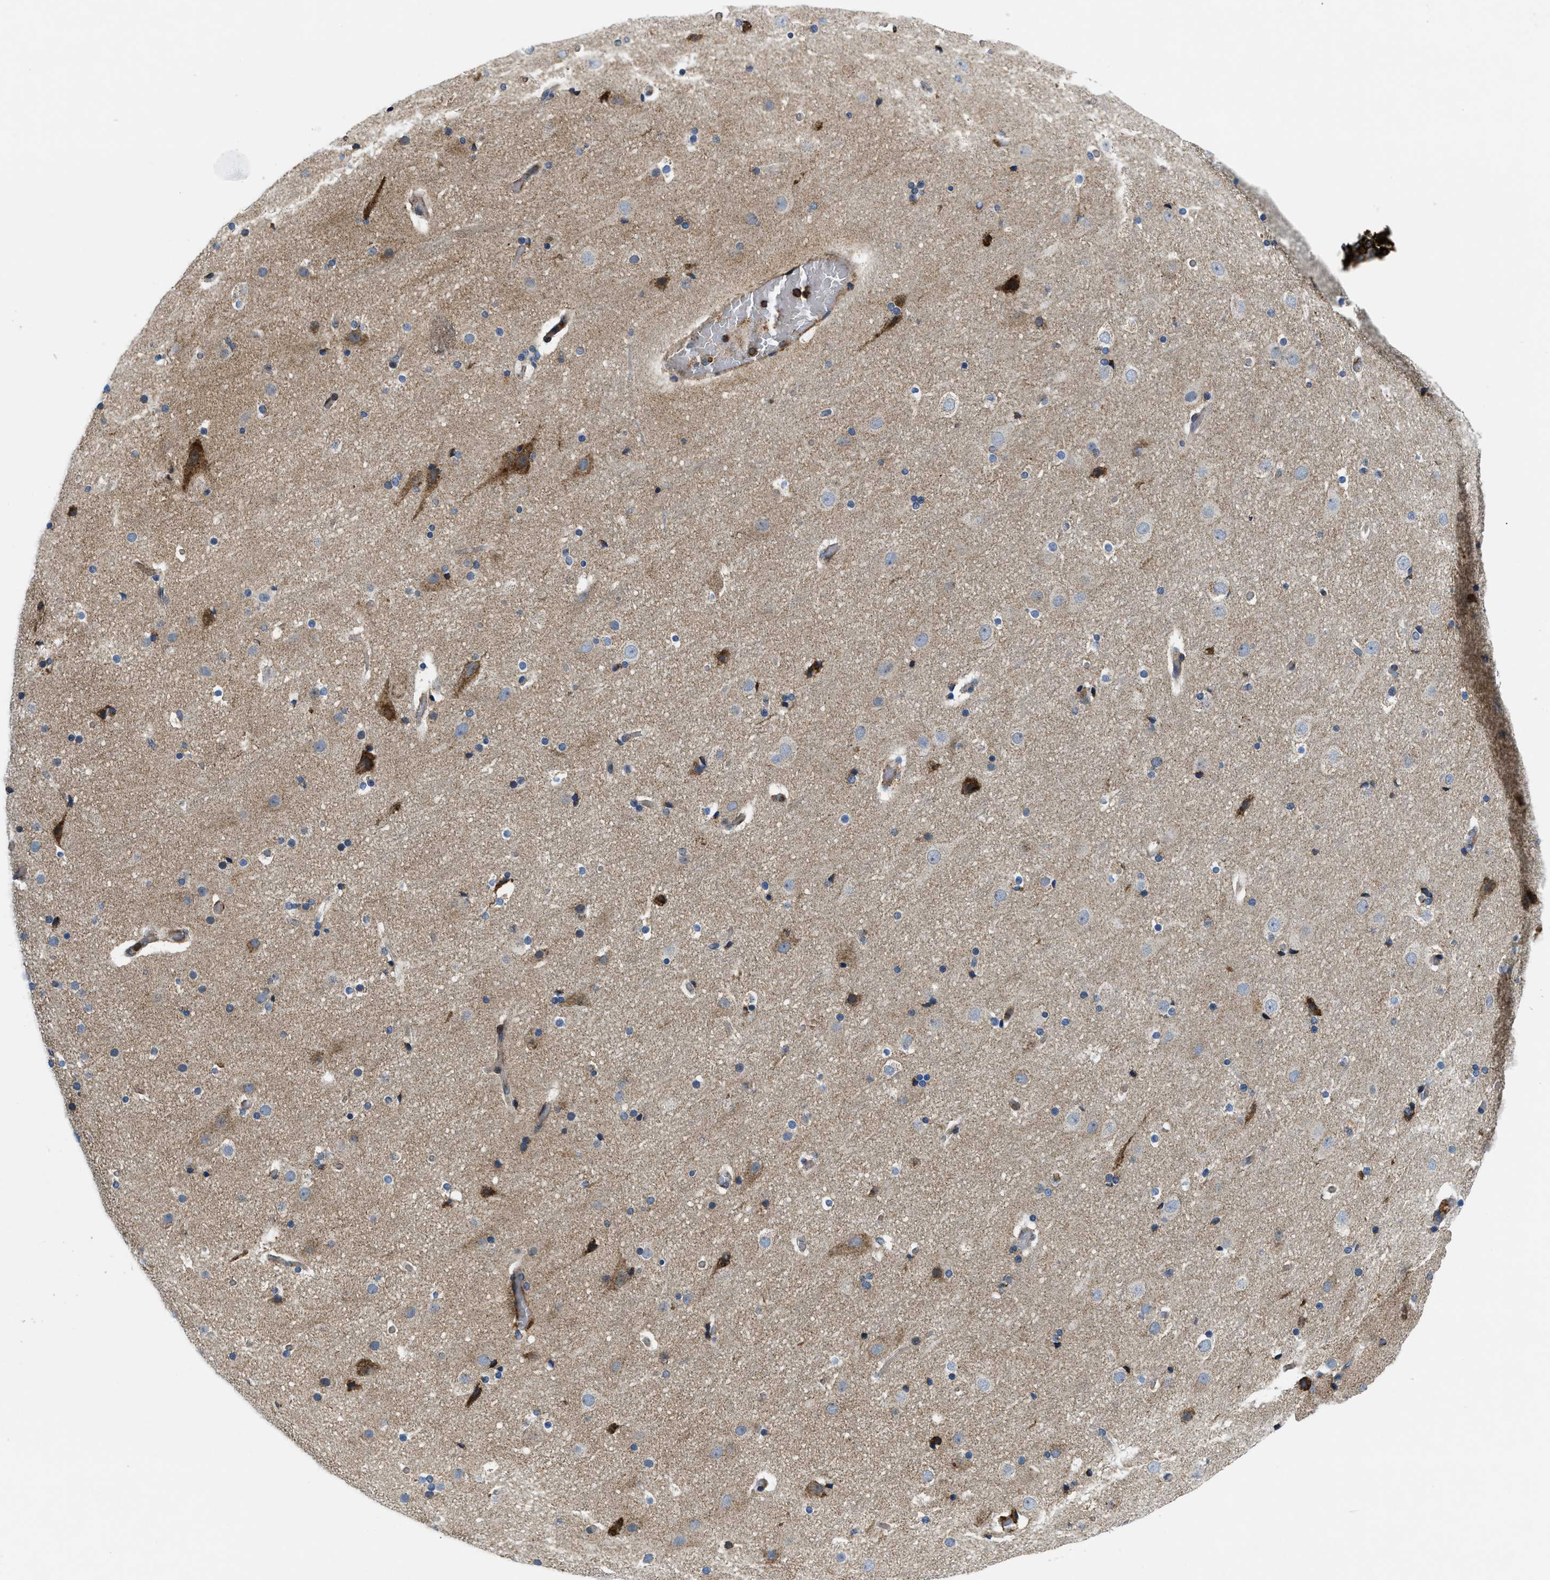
{"staining": {"intensity": "moderate", "quantity": ">75%", "location": "cytoplasmic/membranous"}, "tissue": "cerebral cortex", "cell_type": "Endothelial cells", "image_type": "normal", "snomed": [{"axis": "morphology", "description": "Normal tissue, NOS"}, {"axis": "topography", "description": "Cerebral cortex"}], "caption": "Approximately >75% of endothelial cells in normal cerebral cortex demonstrate moderate cytoplasmic/membranous protein staining as visualized by brown immunohistochemical staining.", "gene": "CSPG4", "patient": {"sex": "male", "age": 57}}